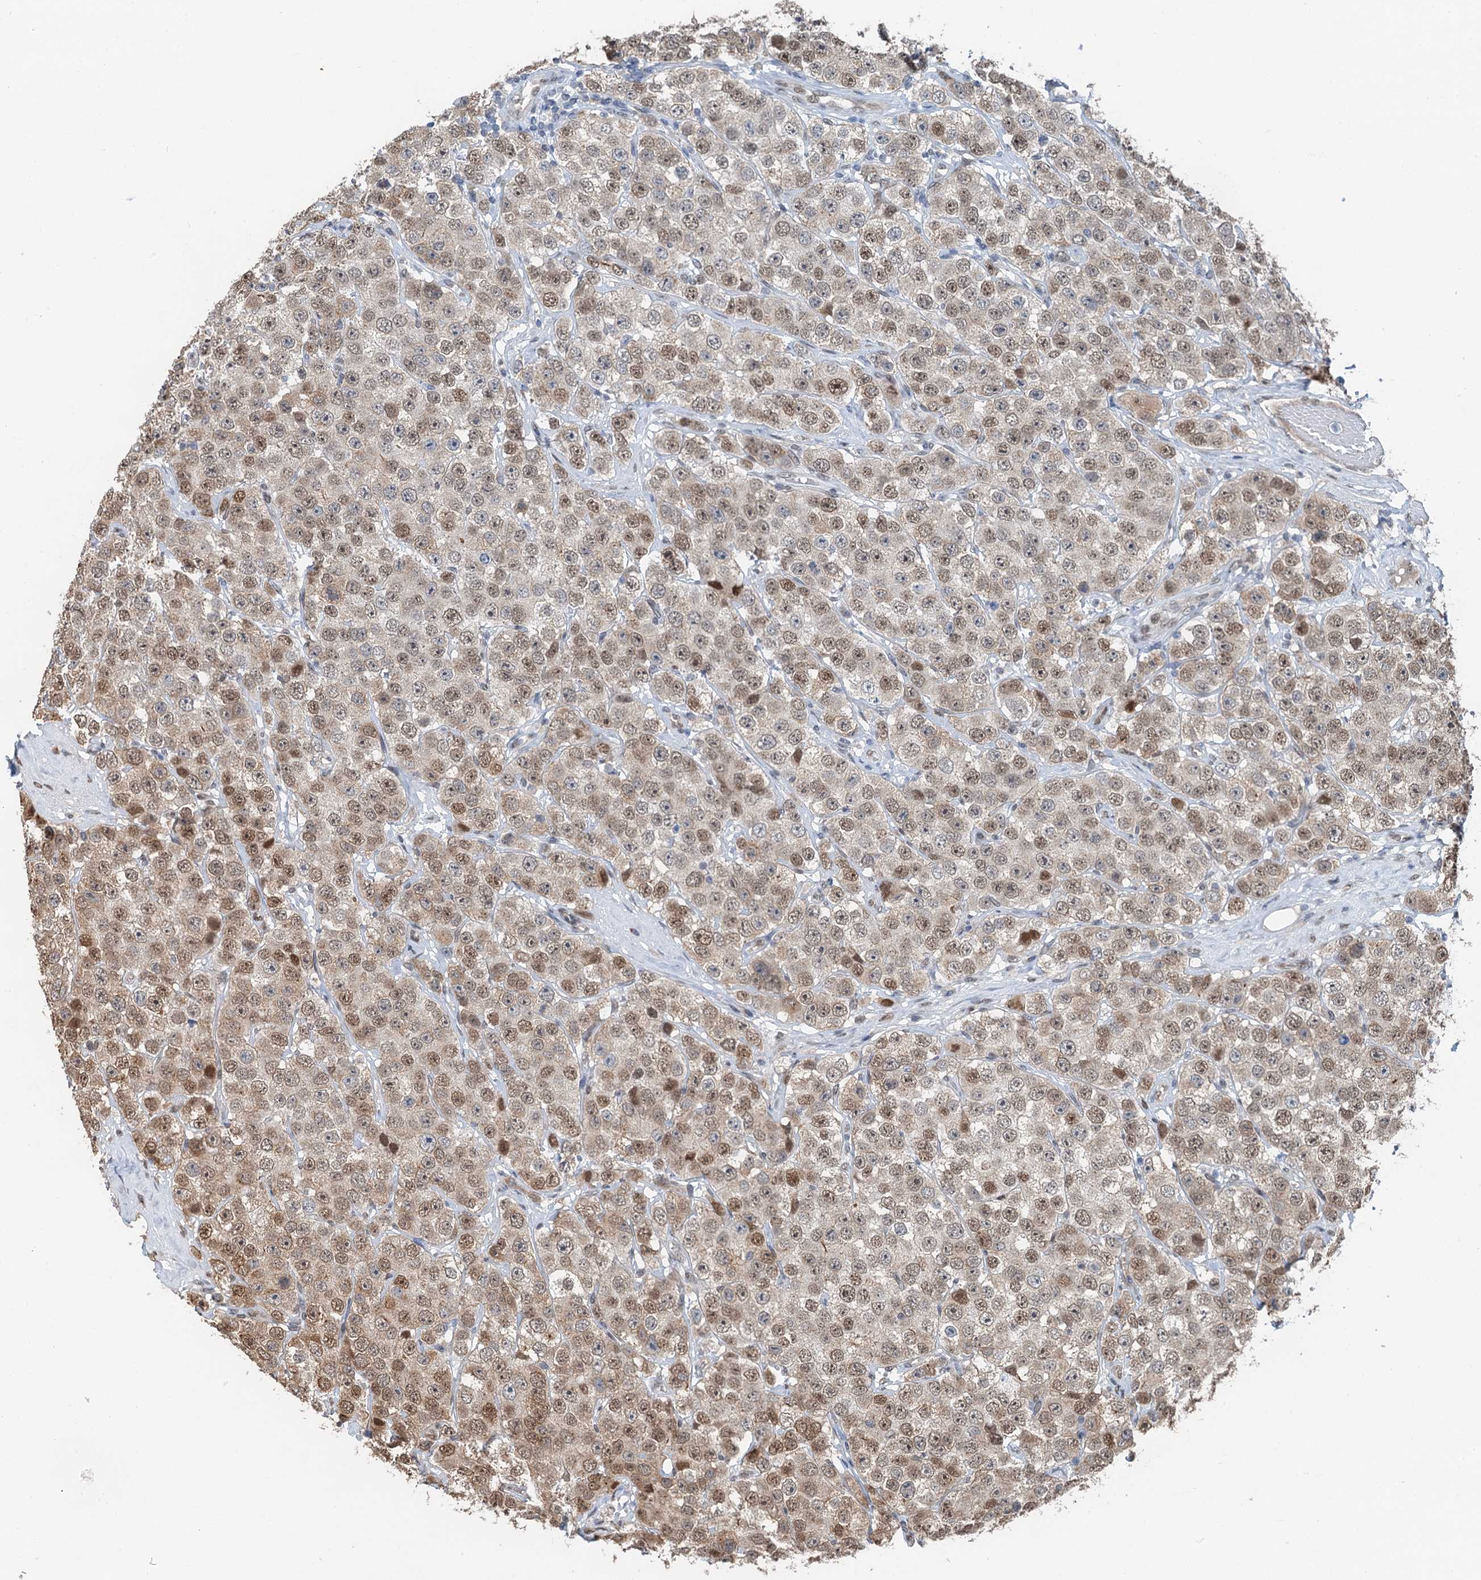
{"staining": {"intensity": "moderate", "quantity": ">75%", "location": "nuclear"}, "tissue": "testis cancer", "cell_type": "Tumor cells", "image_type": "cancer", "snomed": [{"axis": "morphology", "description": "Seminoma, NOS"}, {"axis": "topography", "description": "Testis"}], "caption": "Immunohistochemistry (IHC) staining of testis cancer (seminoma), which displays medium levels of moderate nuclear positivity in about >75% of tumor cells indicating moderate nuclear protein positivity. The staining was performed using DAB (brown) for protein detection and nuclei were counterstained in hematoxylin (blue).", "gene": "CFDP1", "patient": {"sex": "male", "age": 28}}